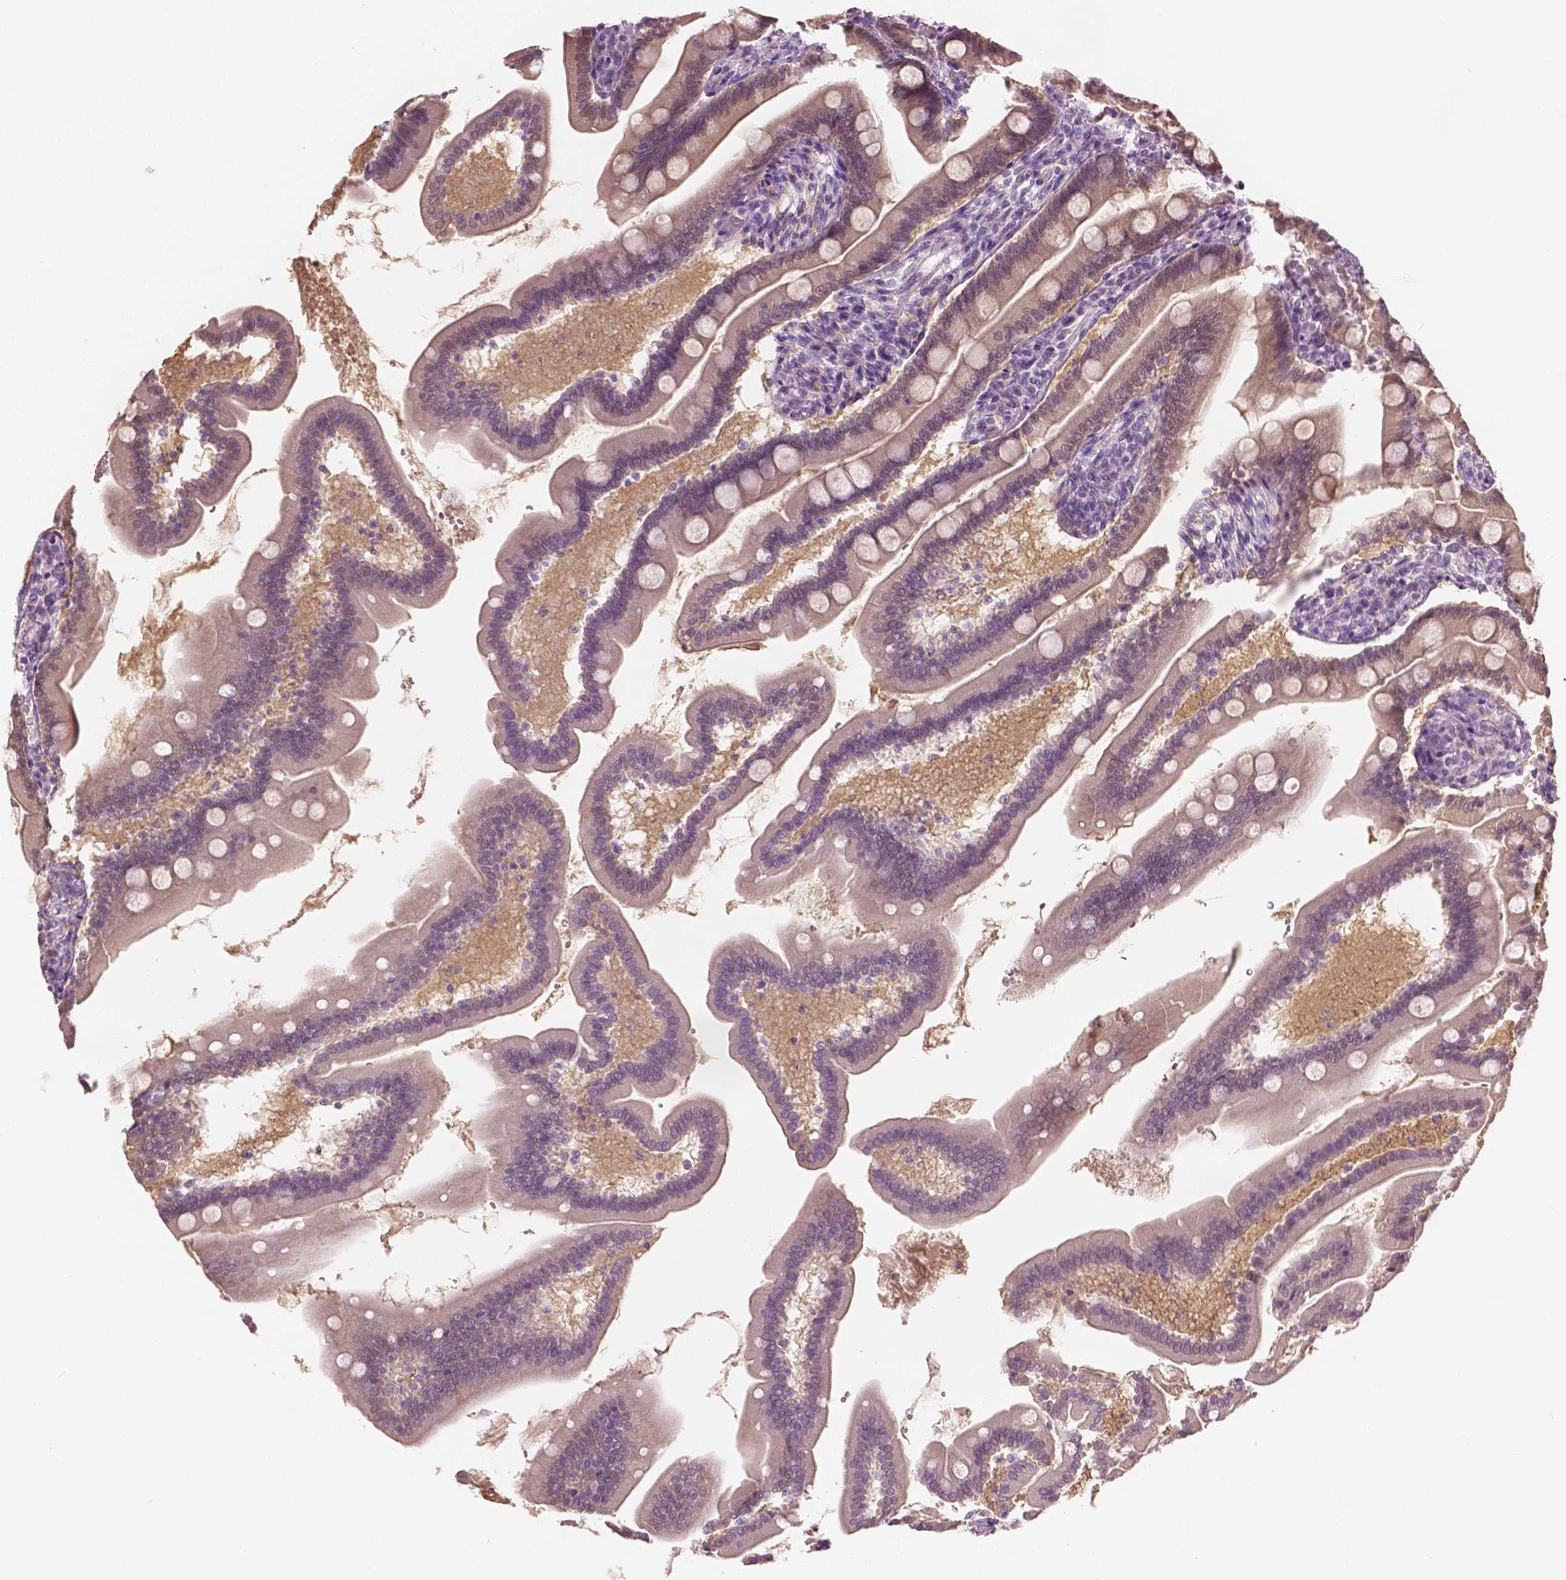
{"staining": {"intensity": "negative", "quantity": "none", "location": "none"}, "tissue": "duodenum", "cell_type": "Glandular cells", "image_type": "normal", "snomed": [{"axis": "morphology", "description": "Normal tissue, NOS"}, {"axis": "topography", "description": "Duodenum"}], "caption": "High power microscopy histopathology image of an immunohistochemistry (IHC) photomicrograph of normal duodenum, revealing no significant positivity in glandular cells.", "gene": "GALM", "patient": {"sex": "female", "age": 67}}